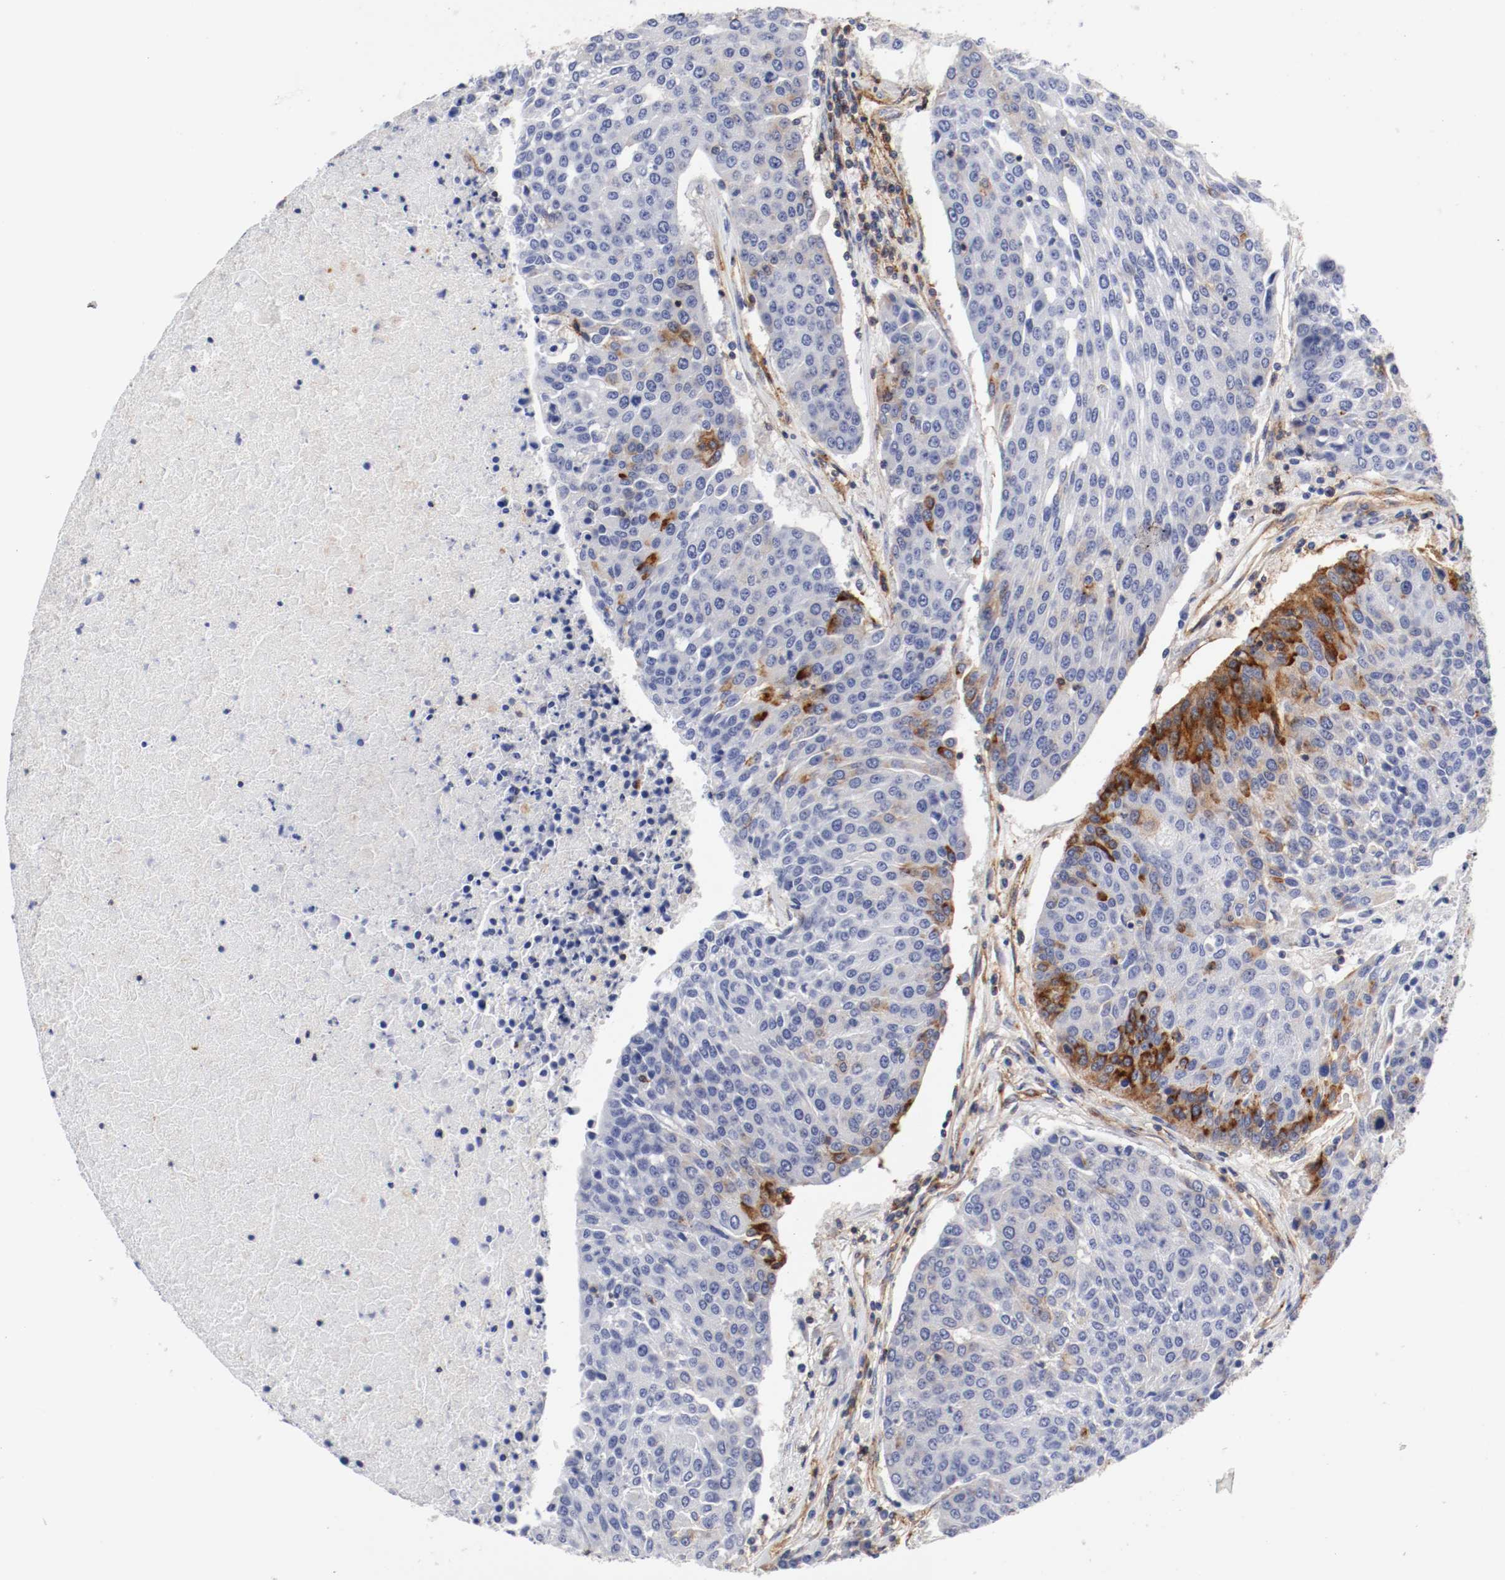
{"staining": {"intensity": "strong", "quantity": "<25%", "location": "cytoplasmic/membranous"}, "tissue": "urothelial cancer", "cell_type": "Tumor cells", "image_type": "cancer", "snomed": [{"axis": "morphology", "description": "Urothelial carcinoma, High grade"}, {"axis": "topography", "description": "Urinary bladder"}], "caption": "High-grade urothelial carcinoma stained with immunohistochemistry (IHC) displays strong cytoplasmic/membranous staining in approximately <25% of tumor cells.", "gene": "IFITM1", "patient": {"sex": "female", "age": 85}}